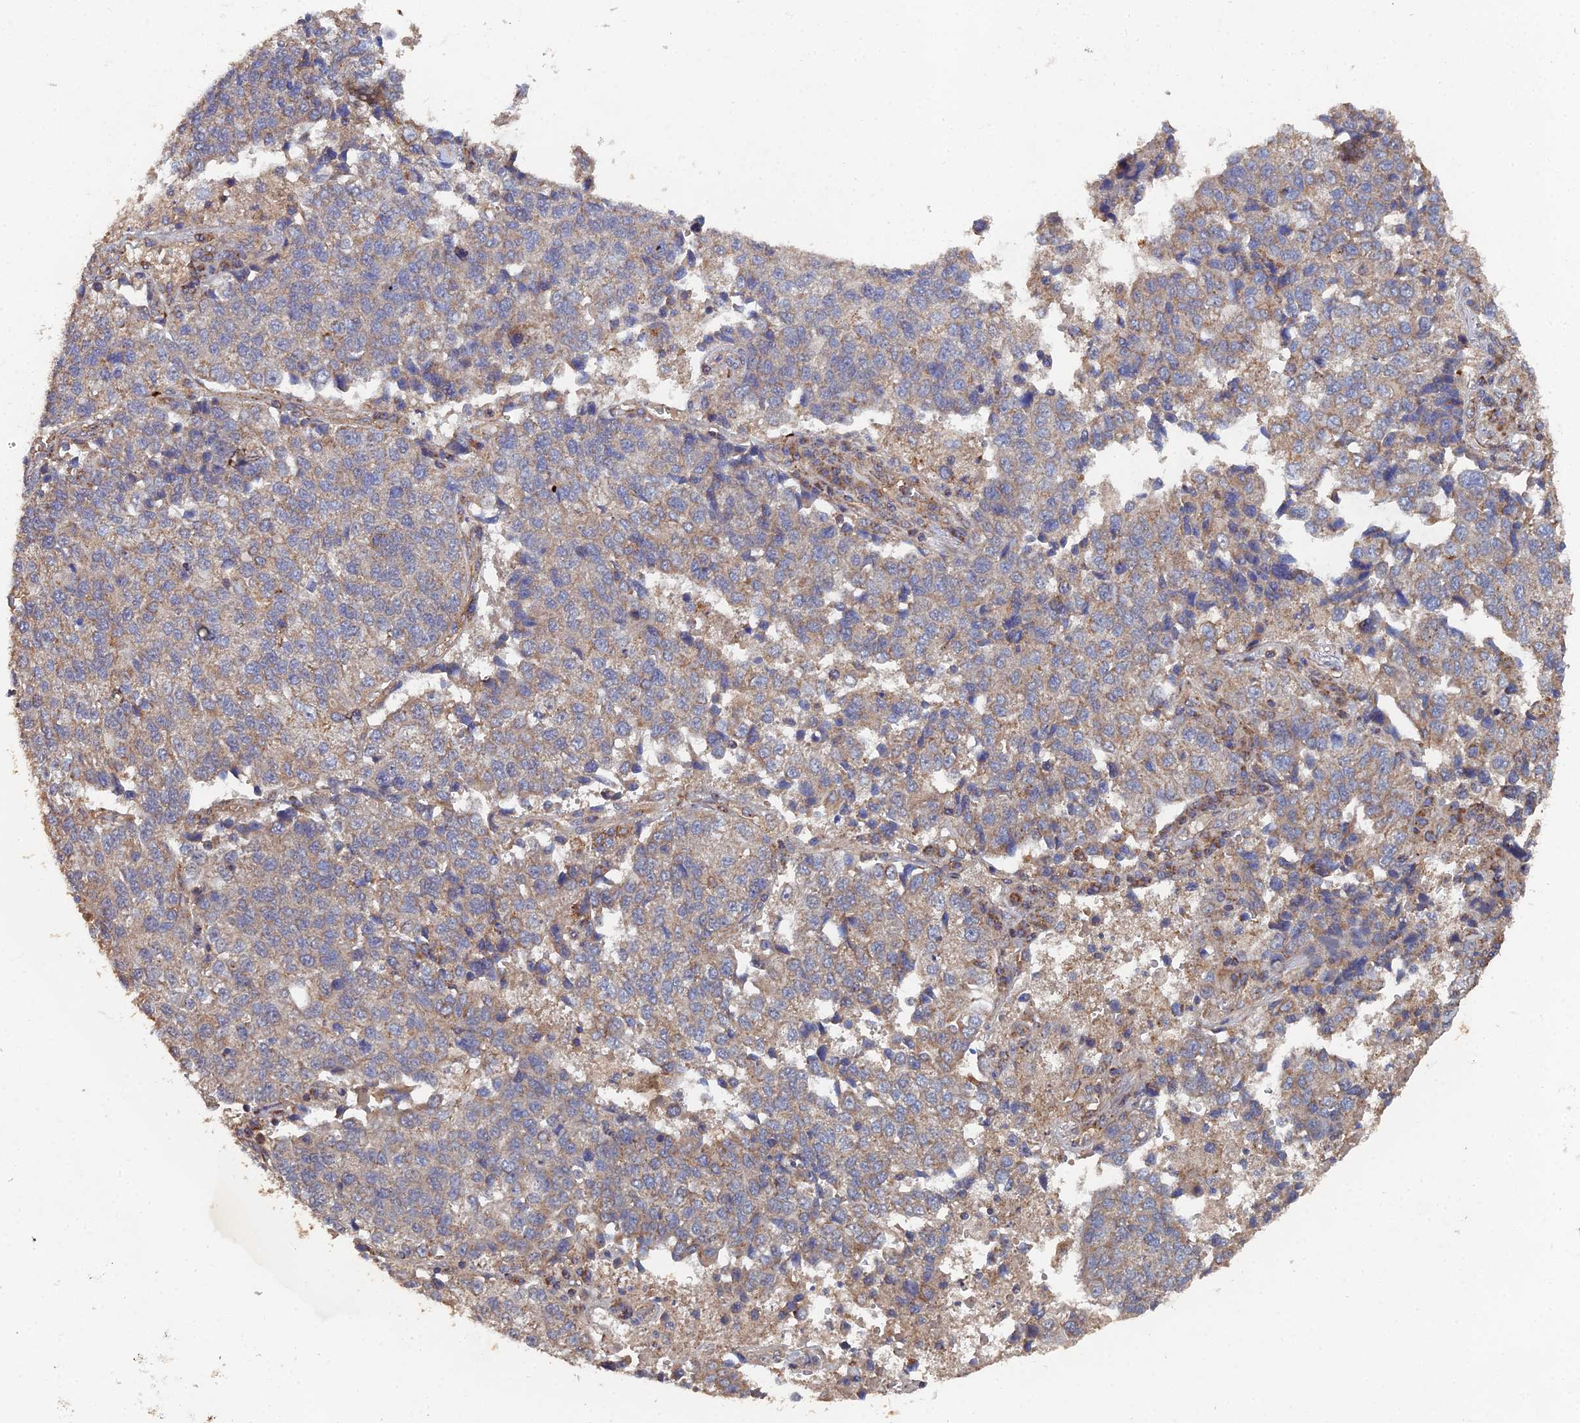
{"staining": {"intensity": "weak", "quantity": ">75%", "location": "cytoplasmic/membranous"}, "tissue": "lung cancer", "cell_type": "Tumor cells", "image_type": "cancer", "snomed": [{"axis": "morphology", "description": "Adenocarcinoma, NOS"}, {"axis": "topography", "description": "Lung"}], "caption": "A photomicrograph of human lung adenocarcinoma stained for a protein reveals weak cytoplasmic/membranous brown staining in tumor cells.", "gene": "SPANXN4", "patient": {"sex": "male", "age": 49}}